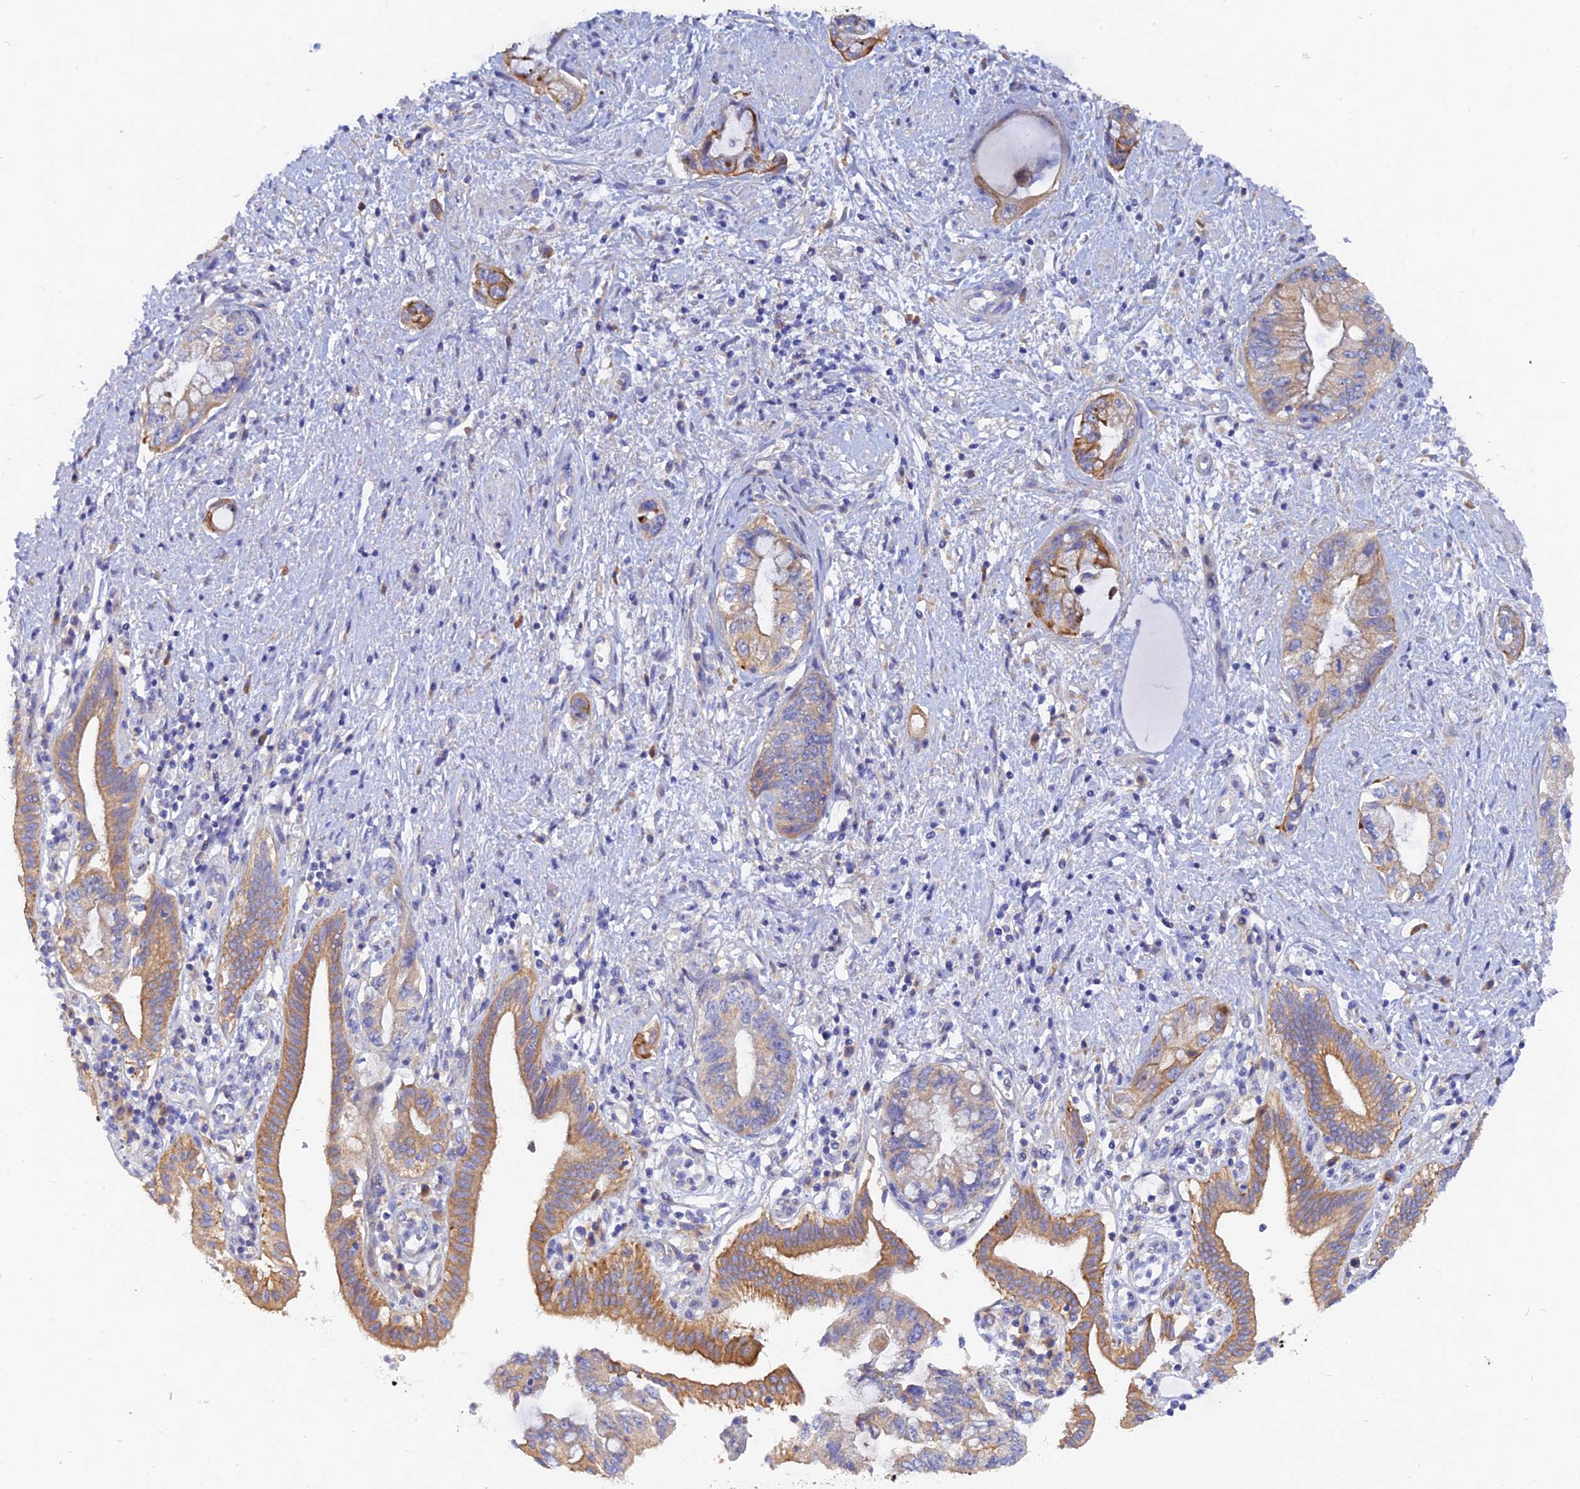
{"staining": {"intensity": "moderate", "quantity": "25%-75%", "location": "cytoplasmic/membranous"}, "tissue": "pancreatic cancer", "cell_type": "Tumor cells", "image_type": "cancer", "snomed": [{"axis": "morphology", "description": "Adenocarcinoma, NOS"}, {"axis": "topography", "description": "Pancreas"}], "caption": "Protein expression analysis of pancreatic cancer displays moderate cytoplasmic/membranous expression in about 25%-75% of tumor cells. (Brightfield microscopy of DAB IHC at high magnification).", "gene": "MROH1", "patient": {"sex": "female", "age": 73}}